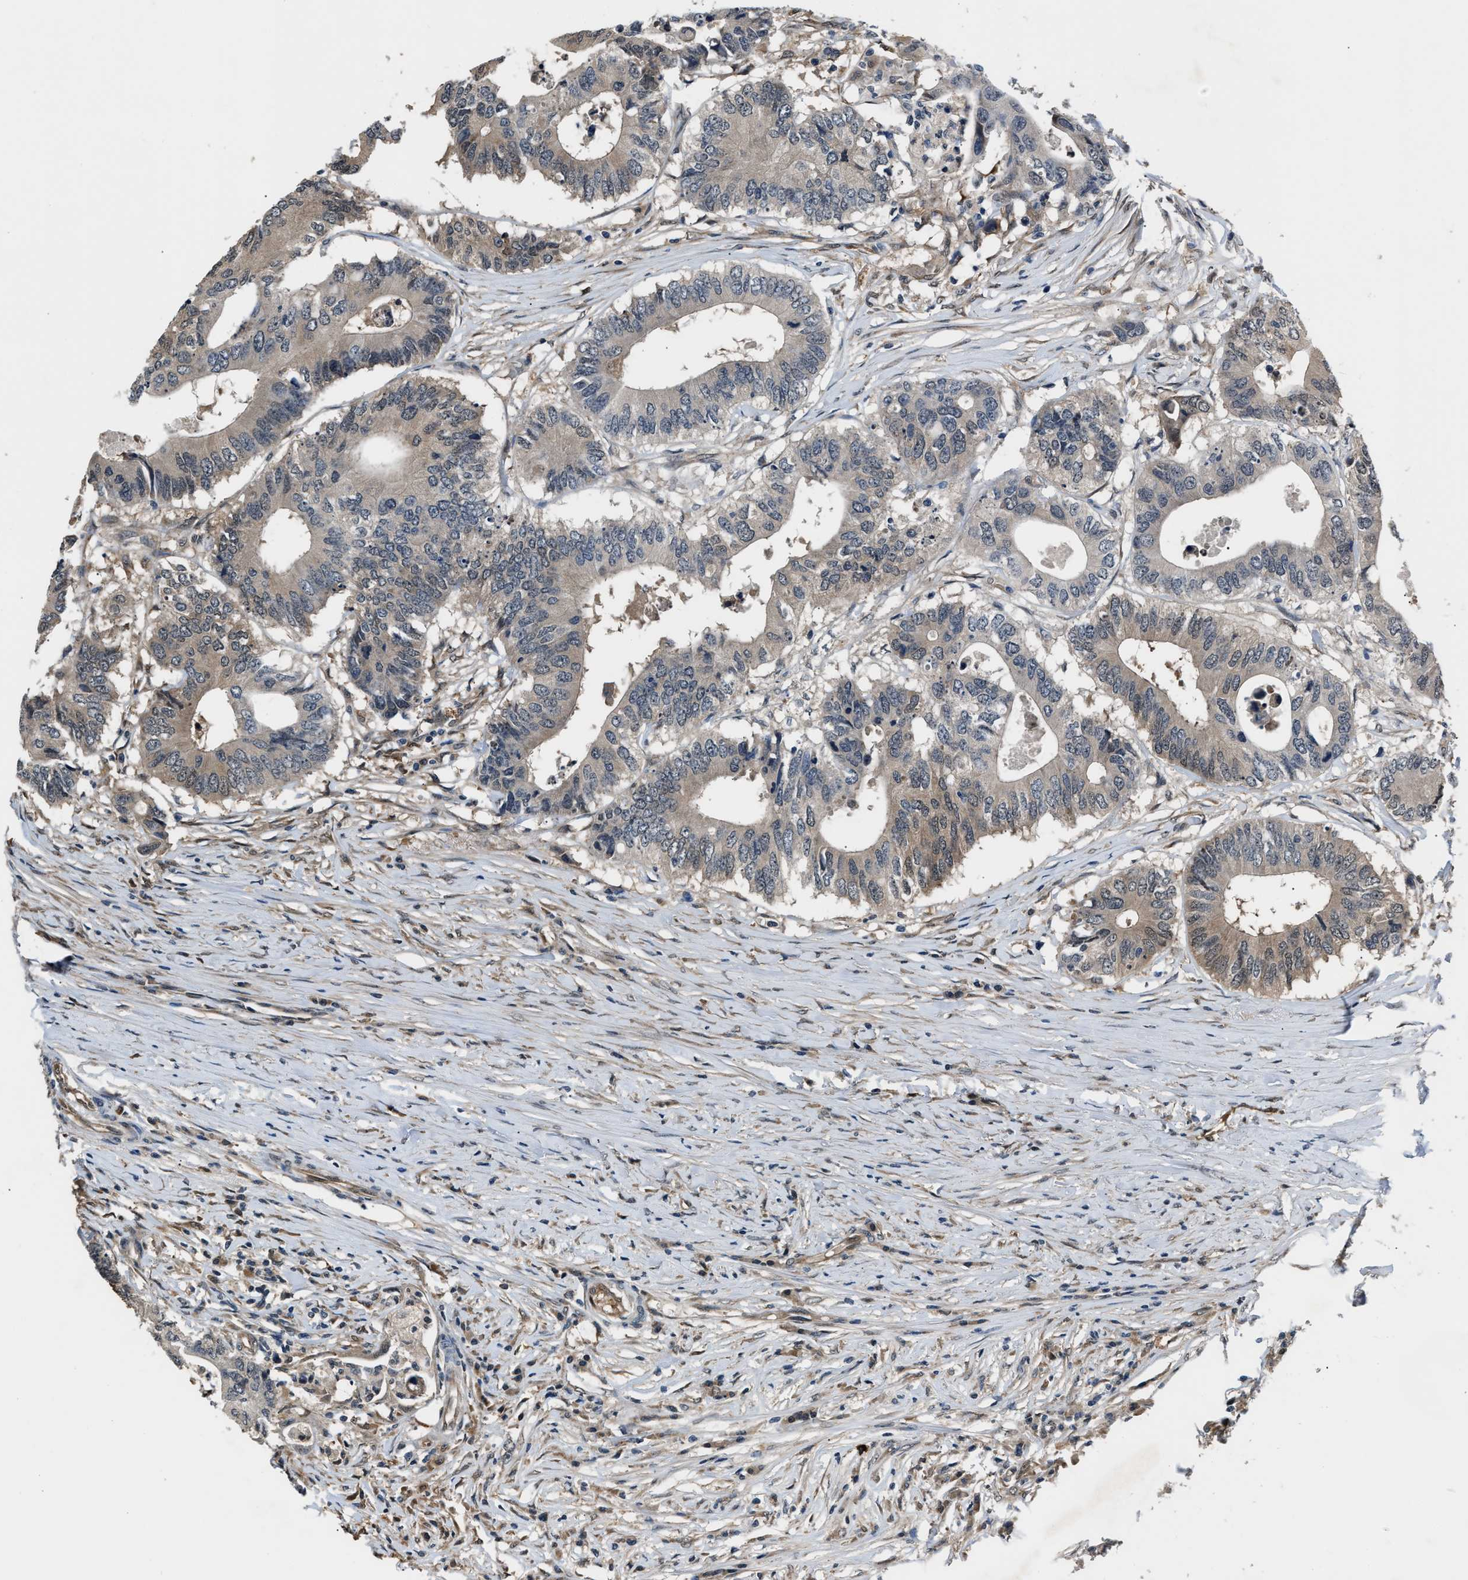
{"staining": {"intensity": "moderate", "quantity": "<25%", "location": "cytoplasmic/membranous,nuclear"}, "tissue": "colorectal cancer", "cell_type": "Tumor cells", "image_type": "cancer", "snomed": [{"axis": "morphology", "description": "Adenocarcinoma, NOS"}, {"axis": "topography", "description": "Colon"}], "caption": "Human colorectal cancer (adenocarcinoma) stained with a protein marker demonstrates moderate staining in tumor cells.", "gene": "TP53I3", "patient": {"sex": "male", "age": 71}}